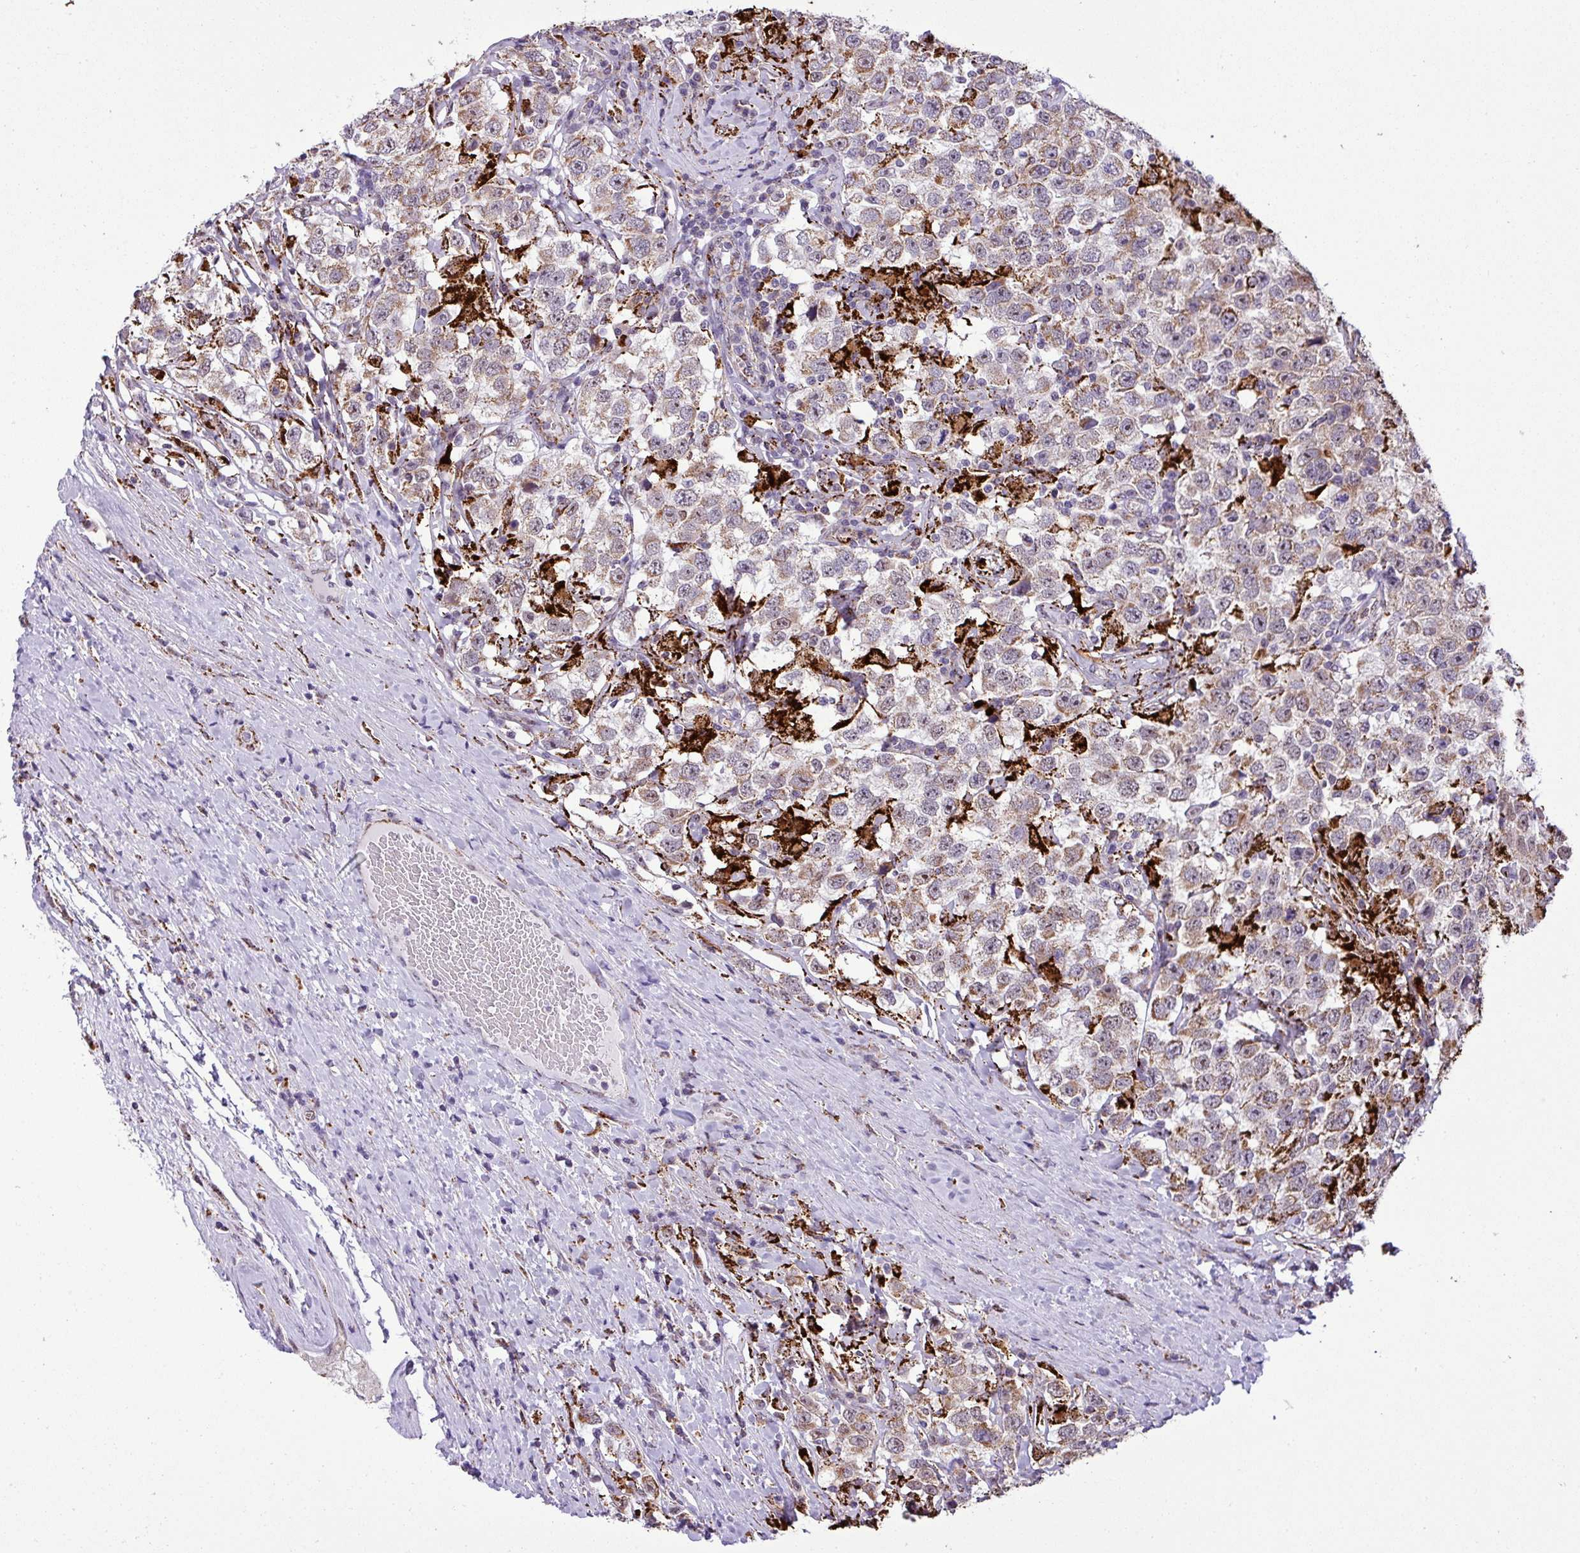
{"staining": {"intensity": "moderate", "quantity": "25%-75%", "location": "cytoplasmic/membranous"}, "tissue": "testis cancer", "cell_type": "Tumor cells", "image_type": "cancer", "snomed": [{"axis": "morphology", "description": "Seminoma, NOS"}, {"axis": "topography", "description": "Testis"}], "caption": "Immunohistochemistry of human testis cancer demonstrates medium levels of moderate cytoplasmic/membranous staining in approximately 25%-75% of tumor cells. Using DAB (3,3'-diaminobenzidine) (brown) and hematoxylin (blue) stains, captured at high magnification using brightfield microscopy.", "gene": "SGPP1", "patient": {"sex": "male", "age": 41}}